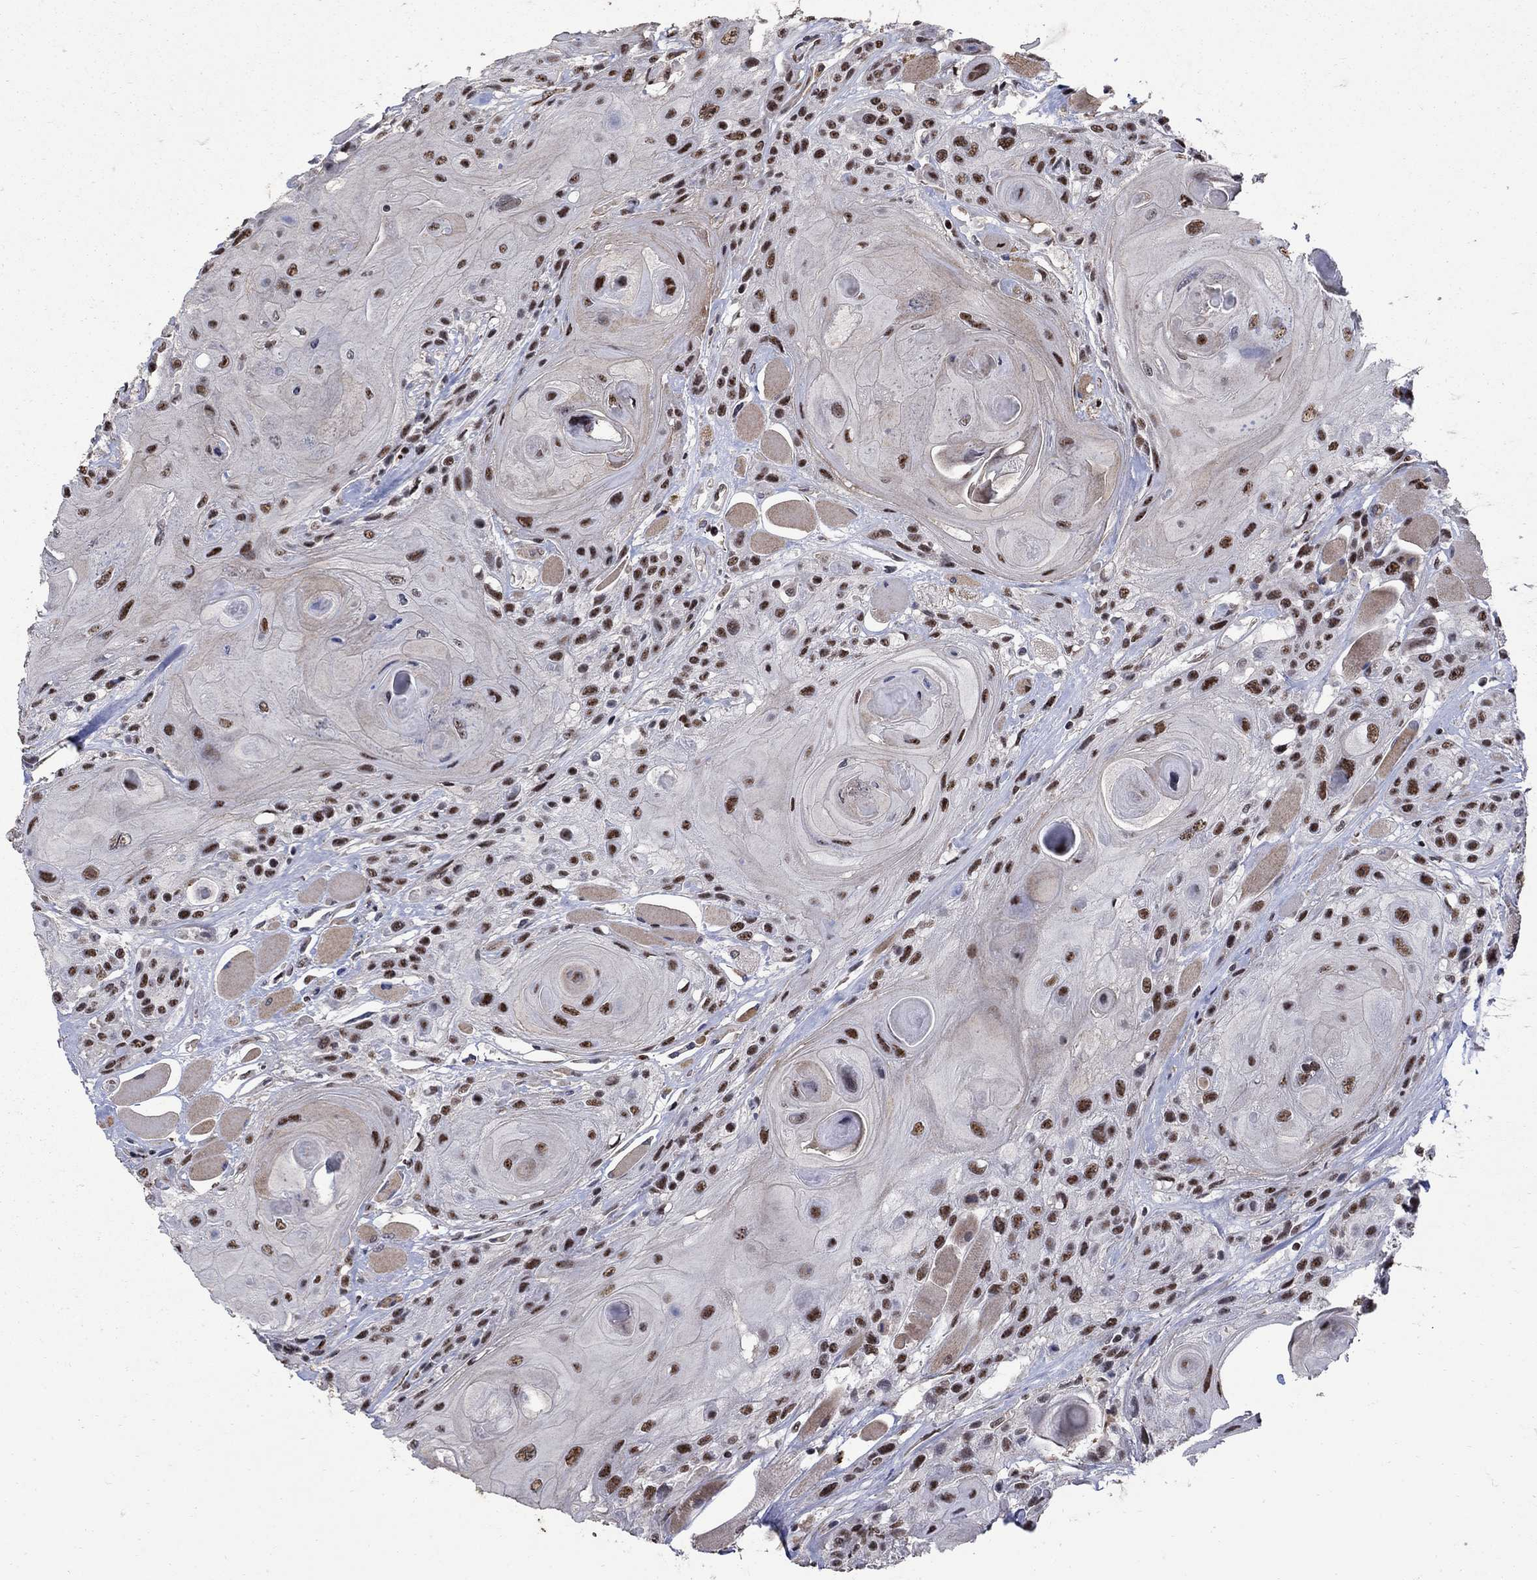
{"staining": {"intensity": "strong", "quantity": ">75%", "location": "nuclear"}, "tissue": "head and neck cancer", "cell_type": "Tumor cells", "image_type": "cancer", "snomed": [{"axis": "morphology", "description": "Squamous cell carcinoma, NOS"}, {"axis": "topography", "description": "Head-Neck"}], "caption": "Brown immunohistochemical staining in human head and neck cancer (squamous cell carcinoma) shows strong nuclear staining in approximately >75% of tumor cells. Nuclei are stained in blue.", "gene": "PNISR", "patient": {"sex": "female", "age": 59}}